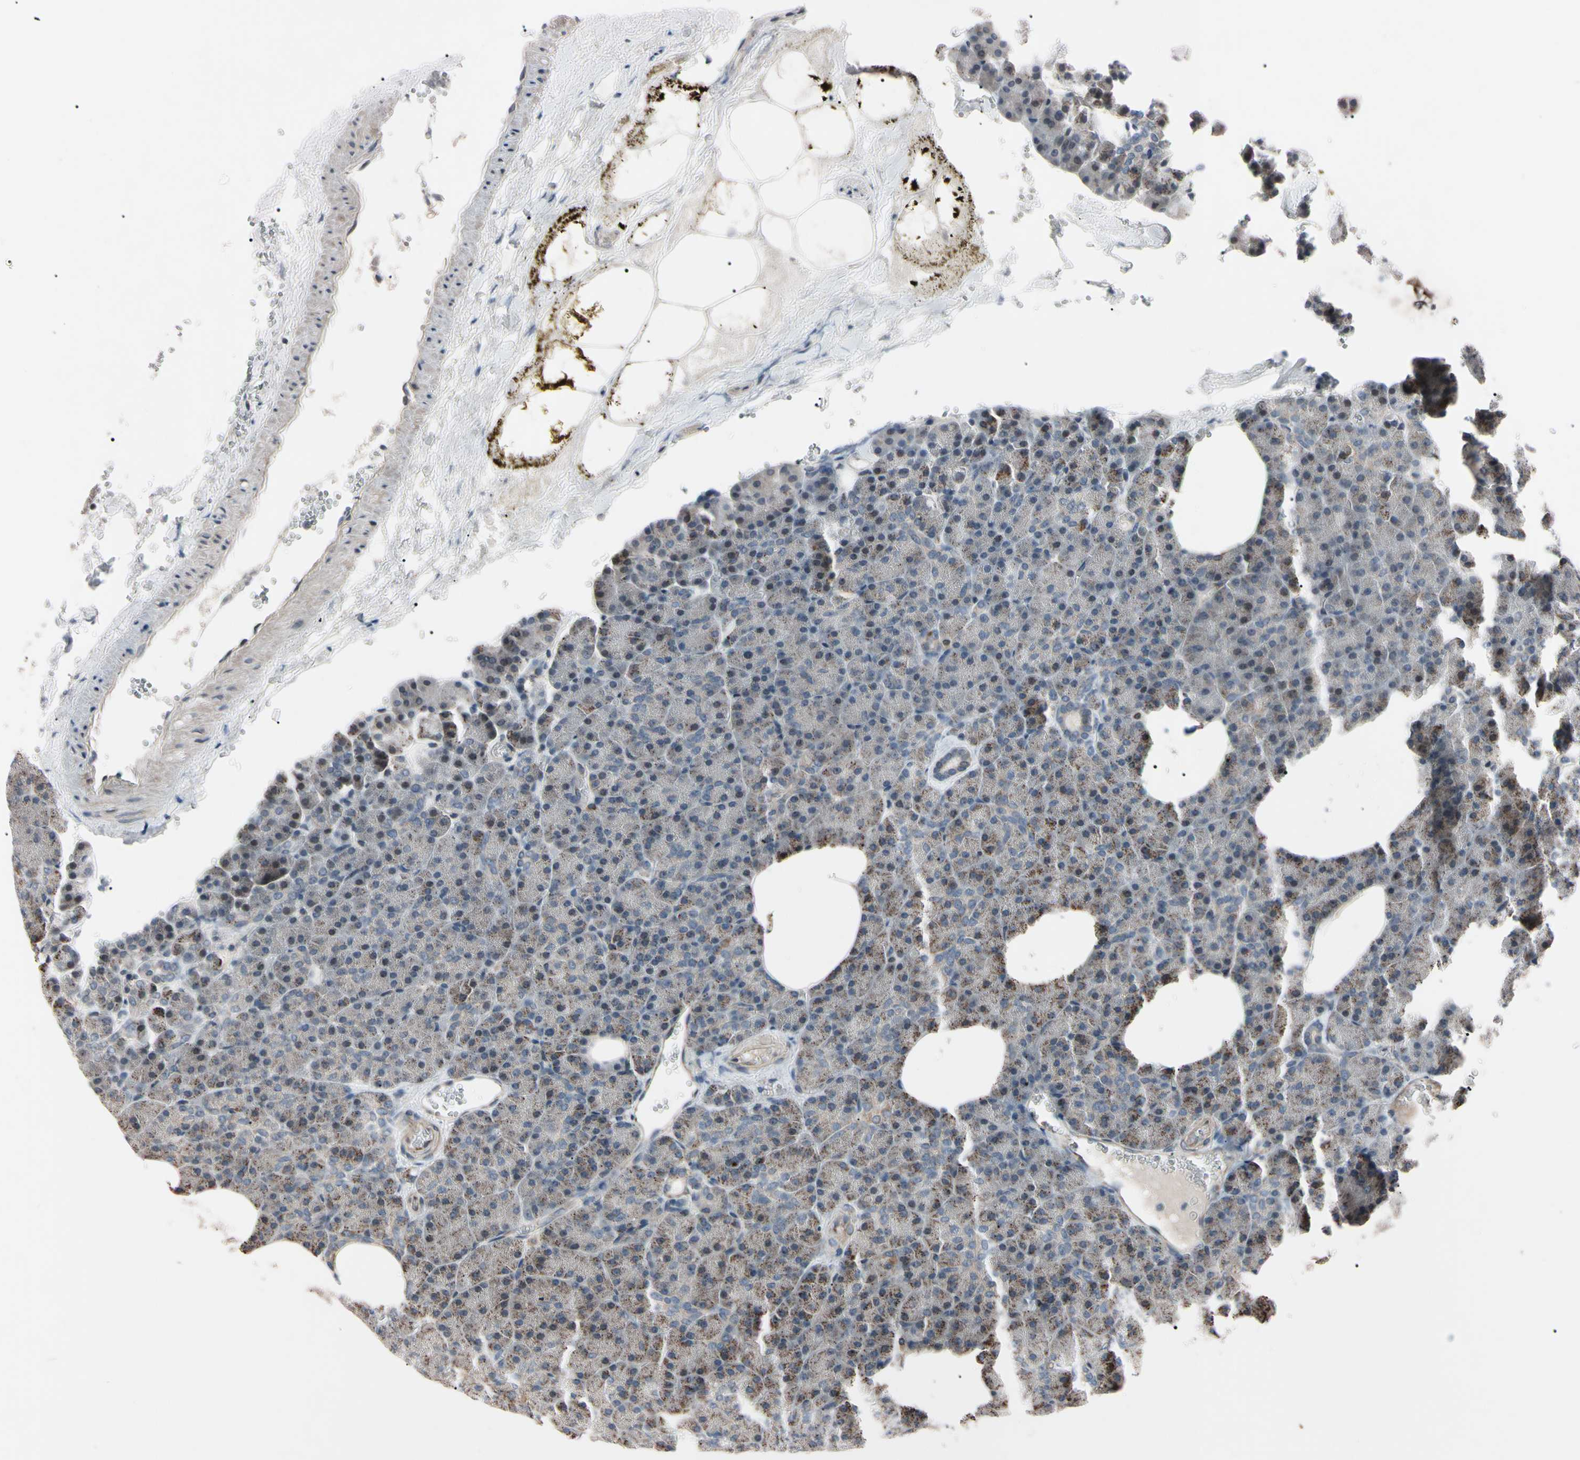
{"staining": {"intensity": "weak", "quantity": "25%-75%", "location": "cytoplasmic/membranous"}, "tissue": "pancreas", "cell_type": "Exocrine glandular cells", "image_type": "normal", "snomed": [{"axis": "morphology", "description": "Normal tissue, NOS"}, {"axis": "topography", "description": "Pancreas"}], "caption": "Pancreas stained with DAB (3,3'-diaminobenzidine) IHC reveals low levels of weak cytoplasmic/membranous positivity in about 25%-75% of exocrine glandular cells. (brown staining indicates protein expression, while blue staining denotes nuclei).", "gene": "TNFRSF1A", "patient": {"sex": "female", "age": 35}}